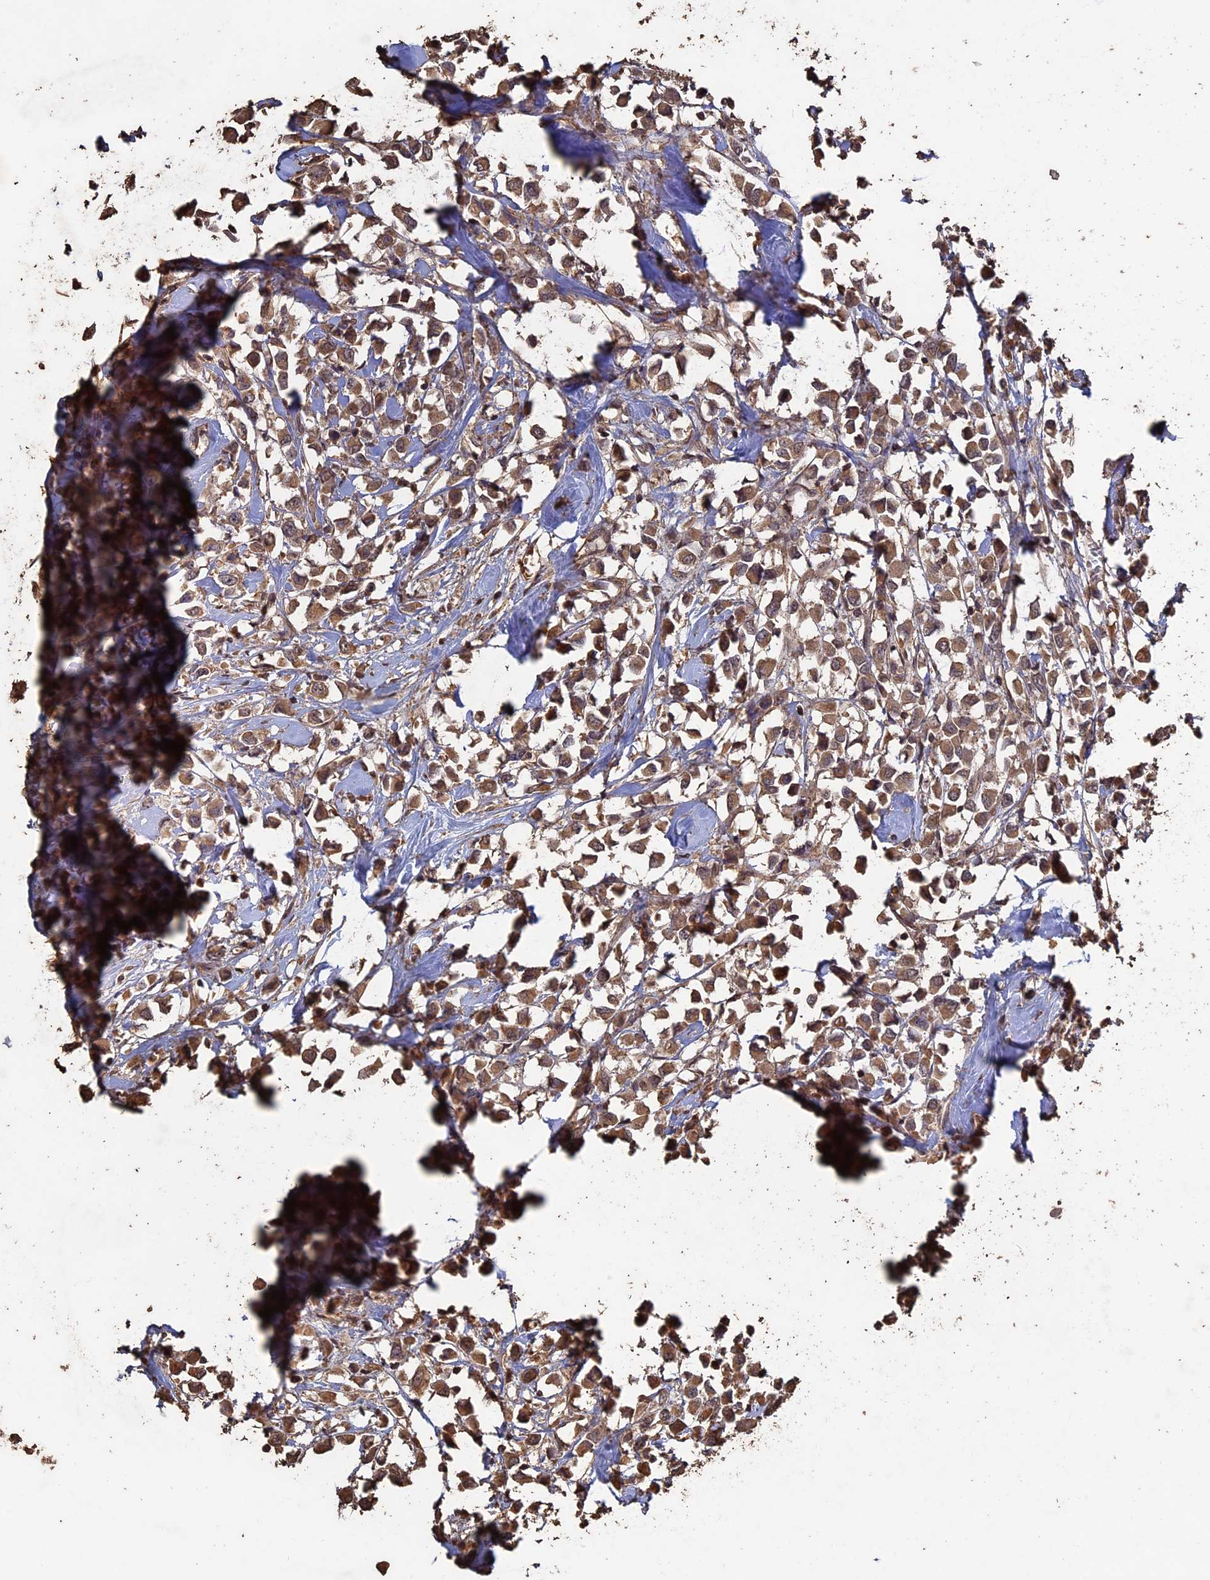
{"staining": {"intensity": "moderate", "quantity": ">75%", "location": "cytoplasmic/membranous"}, "tissue": "breast cancer", "cell_type": "Tumor cells", "image_type": "cancer", "snomed": [{"axis": "morphology", "description": "Duct carcinoma"}, {"axis": "topography", "description": "Breast"}], "caption": "Tumor cells demonstrate moderate cytoplasmic/membranous positivity in approximately >75% of cells in breast cancer. (brown staining indicates protein expression, while blue staining denotes nuclei).", "gene": "HUNK", "patient": {"sex": "female", "age": 61}}